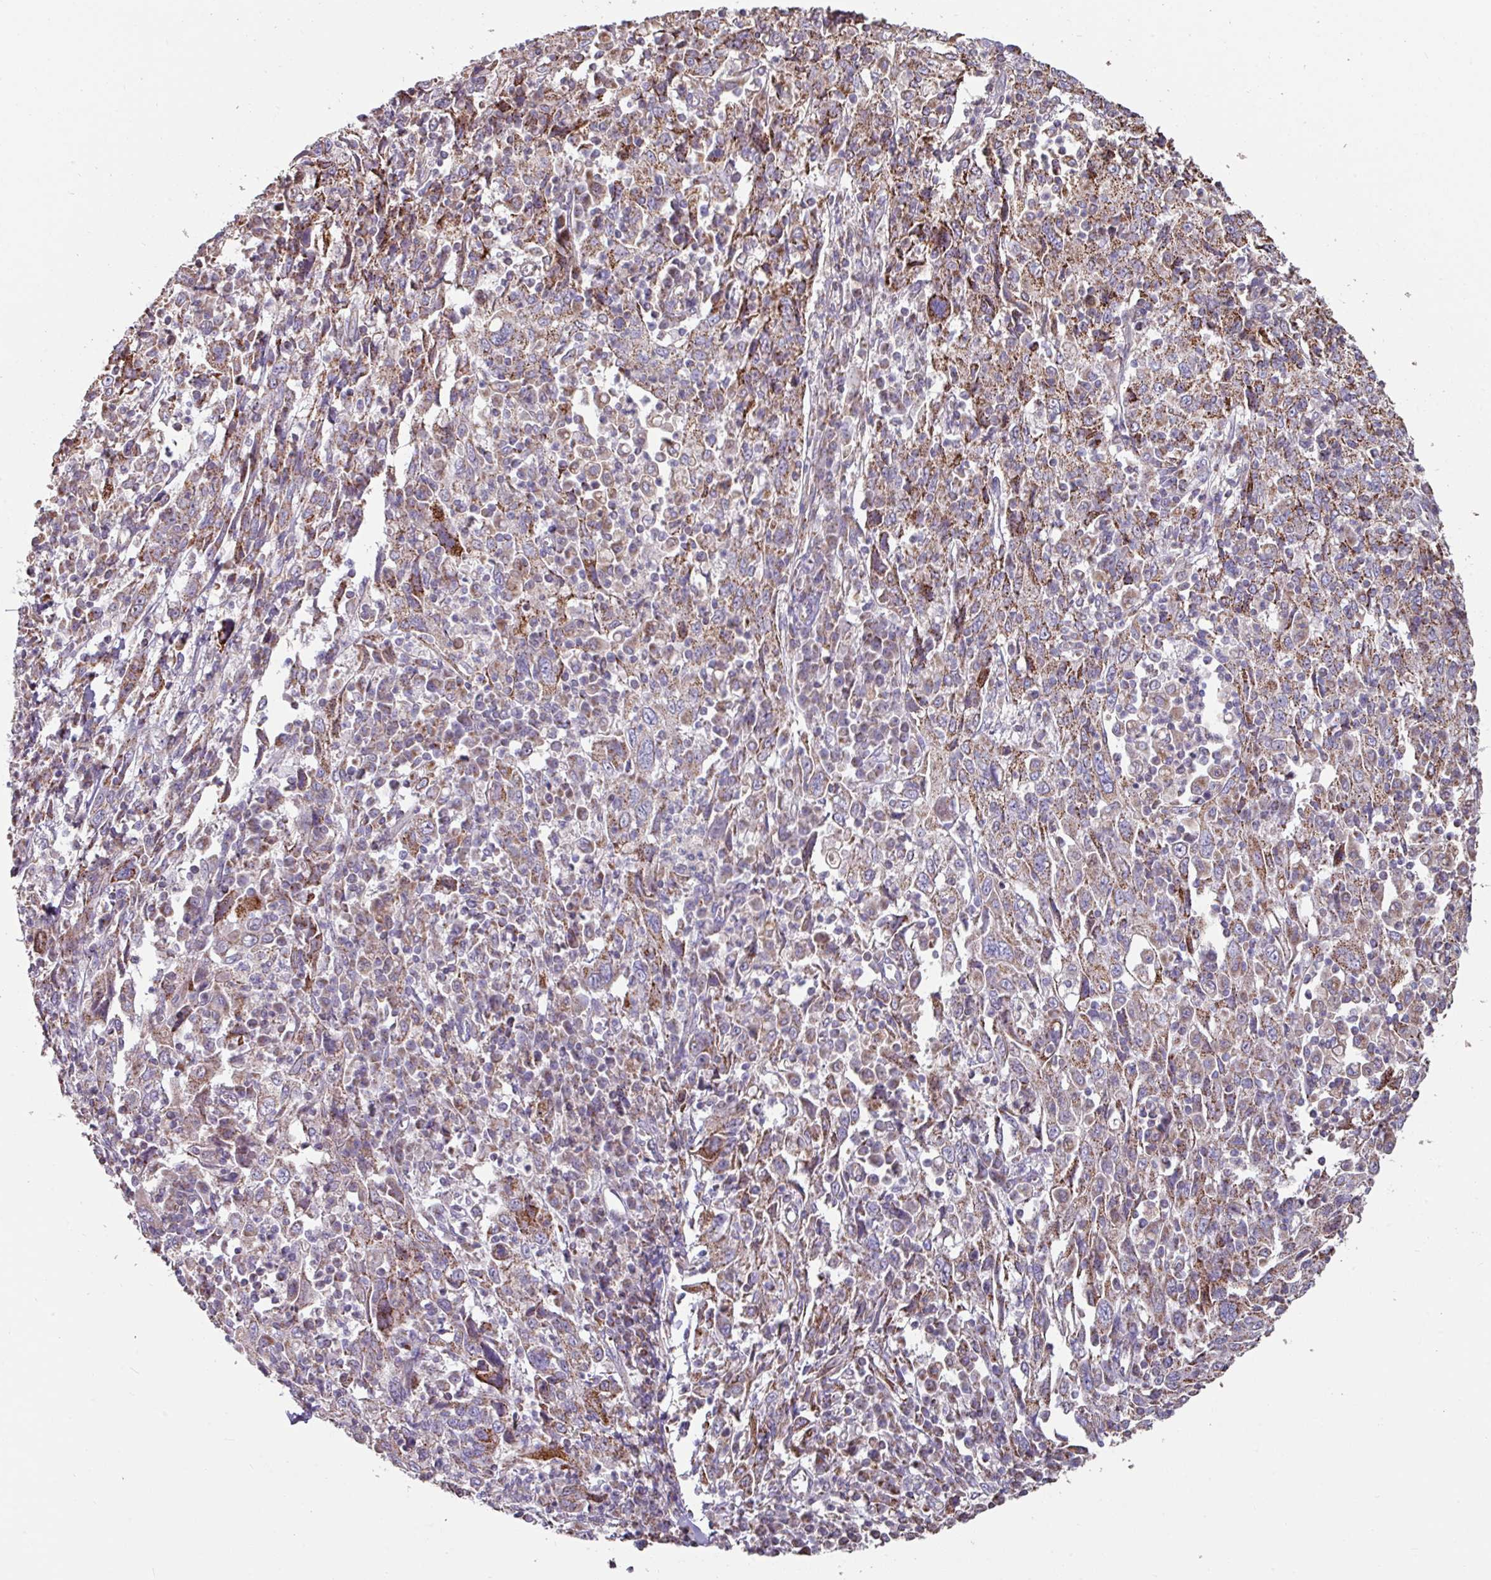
{"staining": {"intensity": "moderate", "quantity": "25%-75%", "location": "cytoplasmic/membranous"}, "tissue": "cervical cancer", "cell_type": "Tumor cells", "image_type": "cancer", "snomed": [{"axis": "morphology", "description": "Squamous cell carcinoma, NOS"}, {"axis": "topography", "description": "Cervix"}], "caption": "Immunohistochemistry histopathology image of squamous cell carcinoma (cervical) stained for a protein (brown), which reveals medium levels of moderate cytoplasmic/membranous positivity in approximately 25%-75% of tumor cells.", "gene": "OR2D3", "patient": {"sex": "female", "age": 46}}